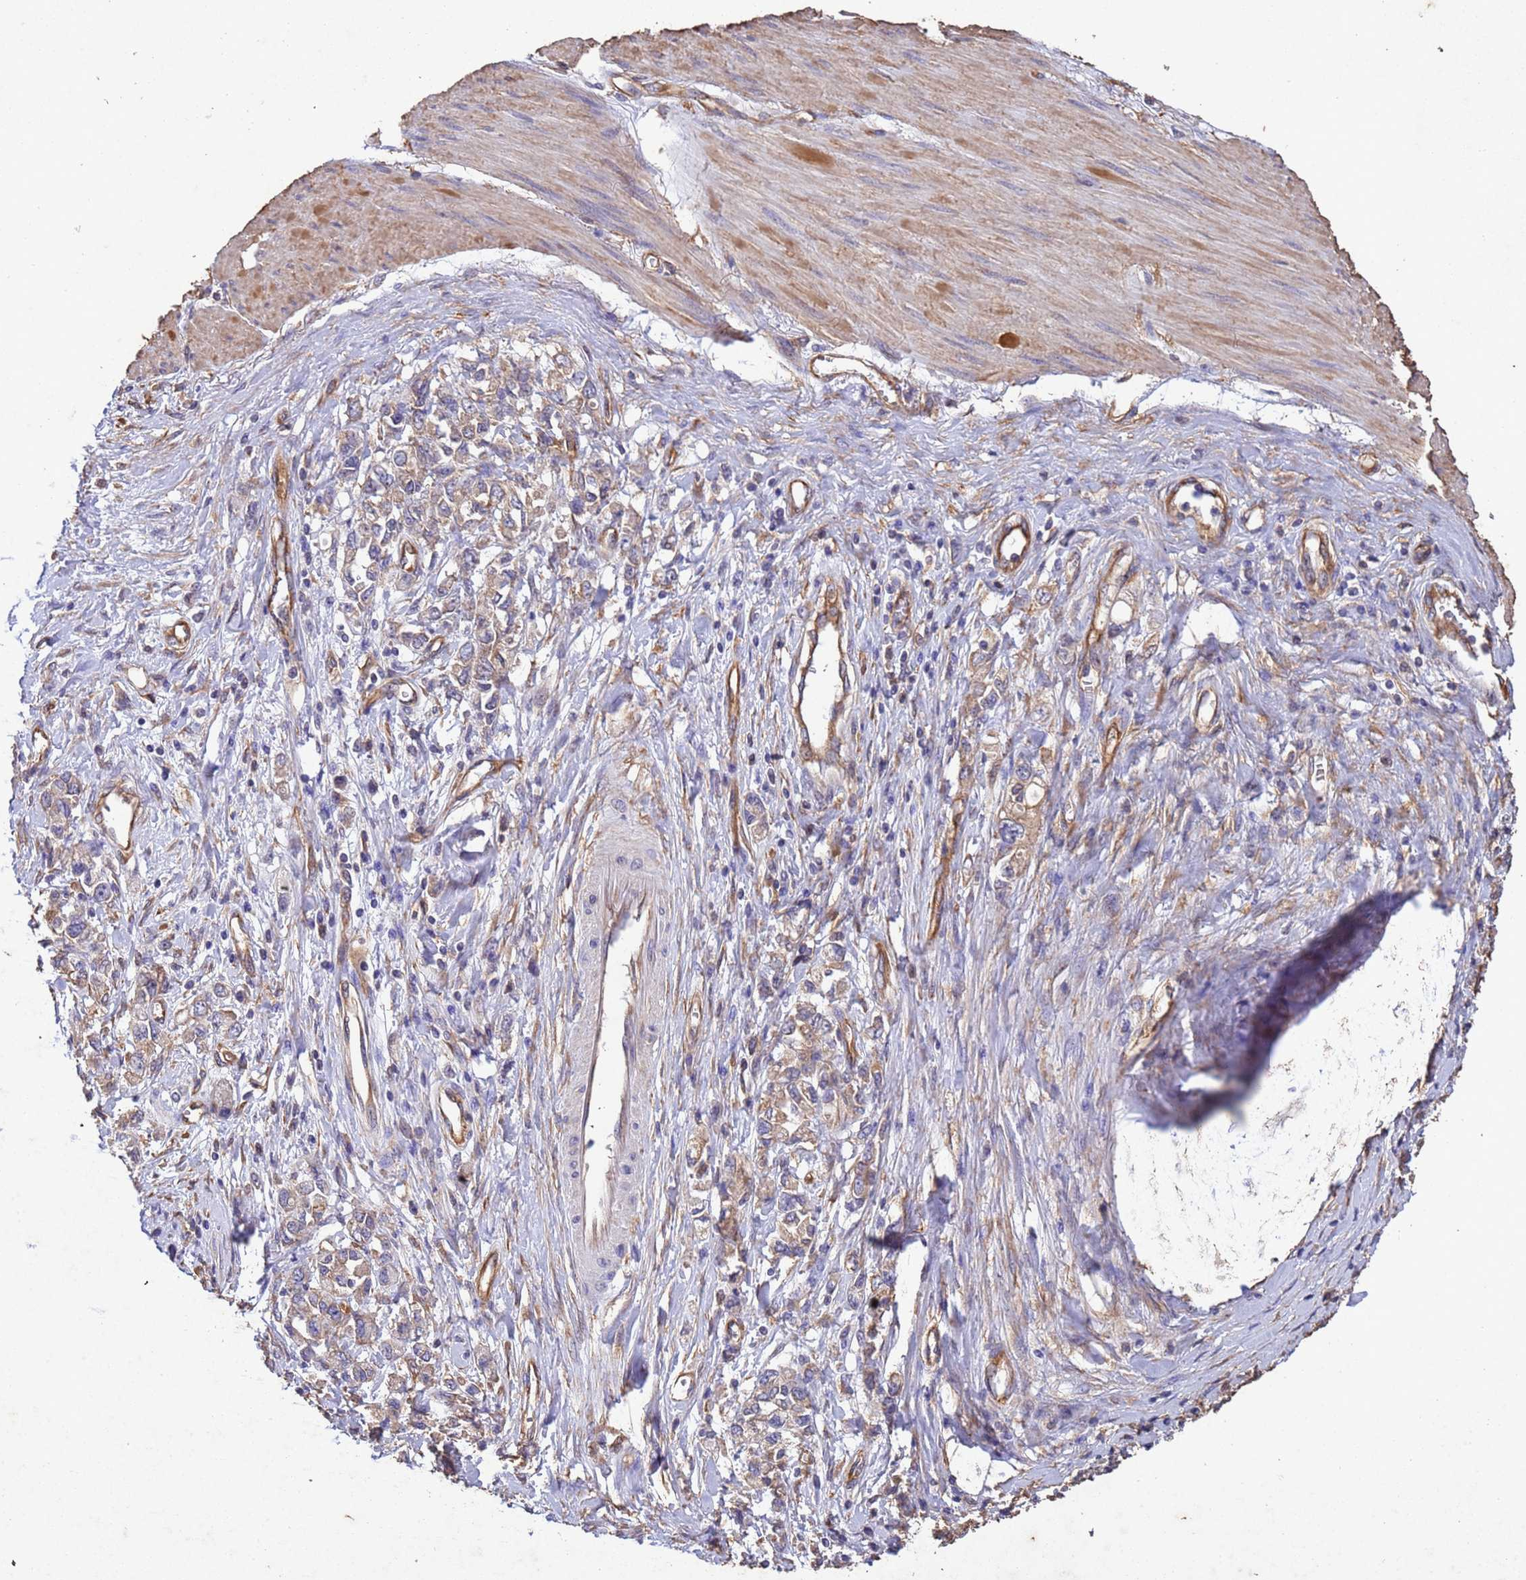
{"staining": {"intensity": "weak", "quantity": ">75%", "location": "cytoplasmic/membranous"}, "tissue": "stomach cancer", "cell_type": "Tumor cells", "image_type": "cancer", "snomed": [{"axis": "morphology", "description": "Adenocarcinoma, NOS"}, {"axis": "topography", "description": "Stomach"}], "caption": "DAB immunohistochemical staining of stomach cancer (adenocarcinoma) exhibits weak cytoplasmic/membranous protein expression in about >75% of tumor cells.", "gene": "MTX3", "patient": {"sex": "female", "age": 76}}